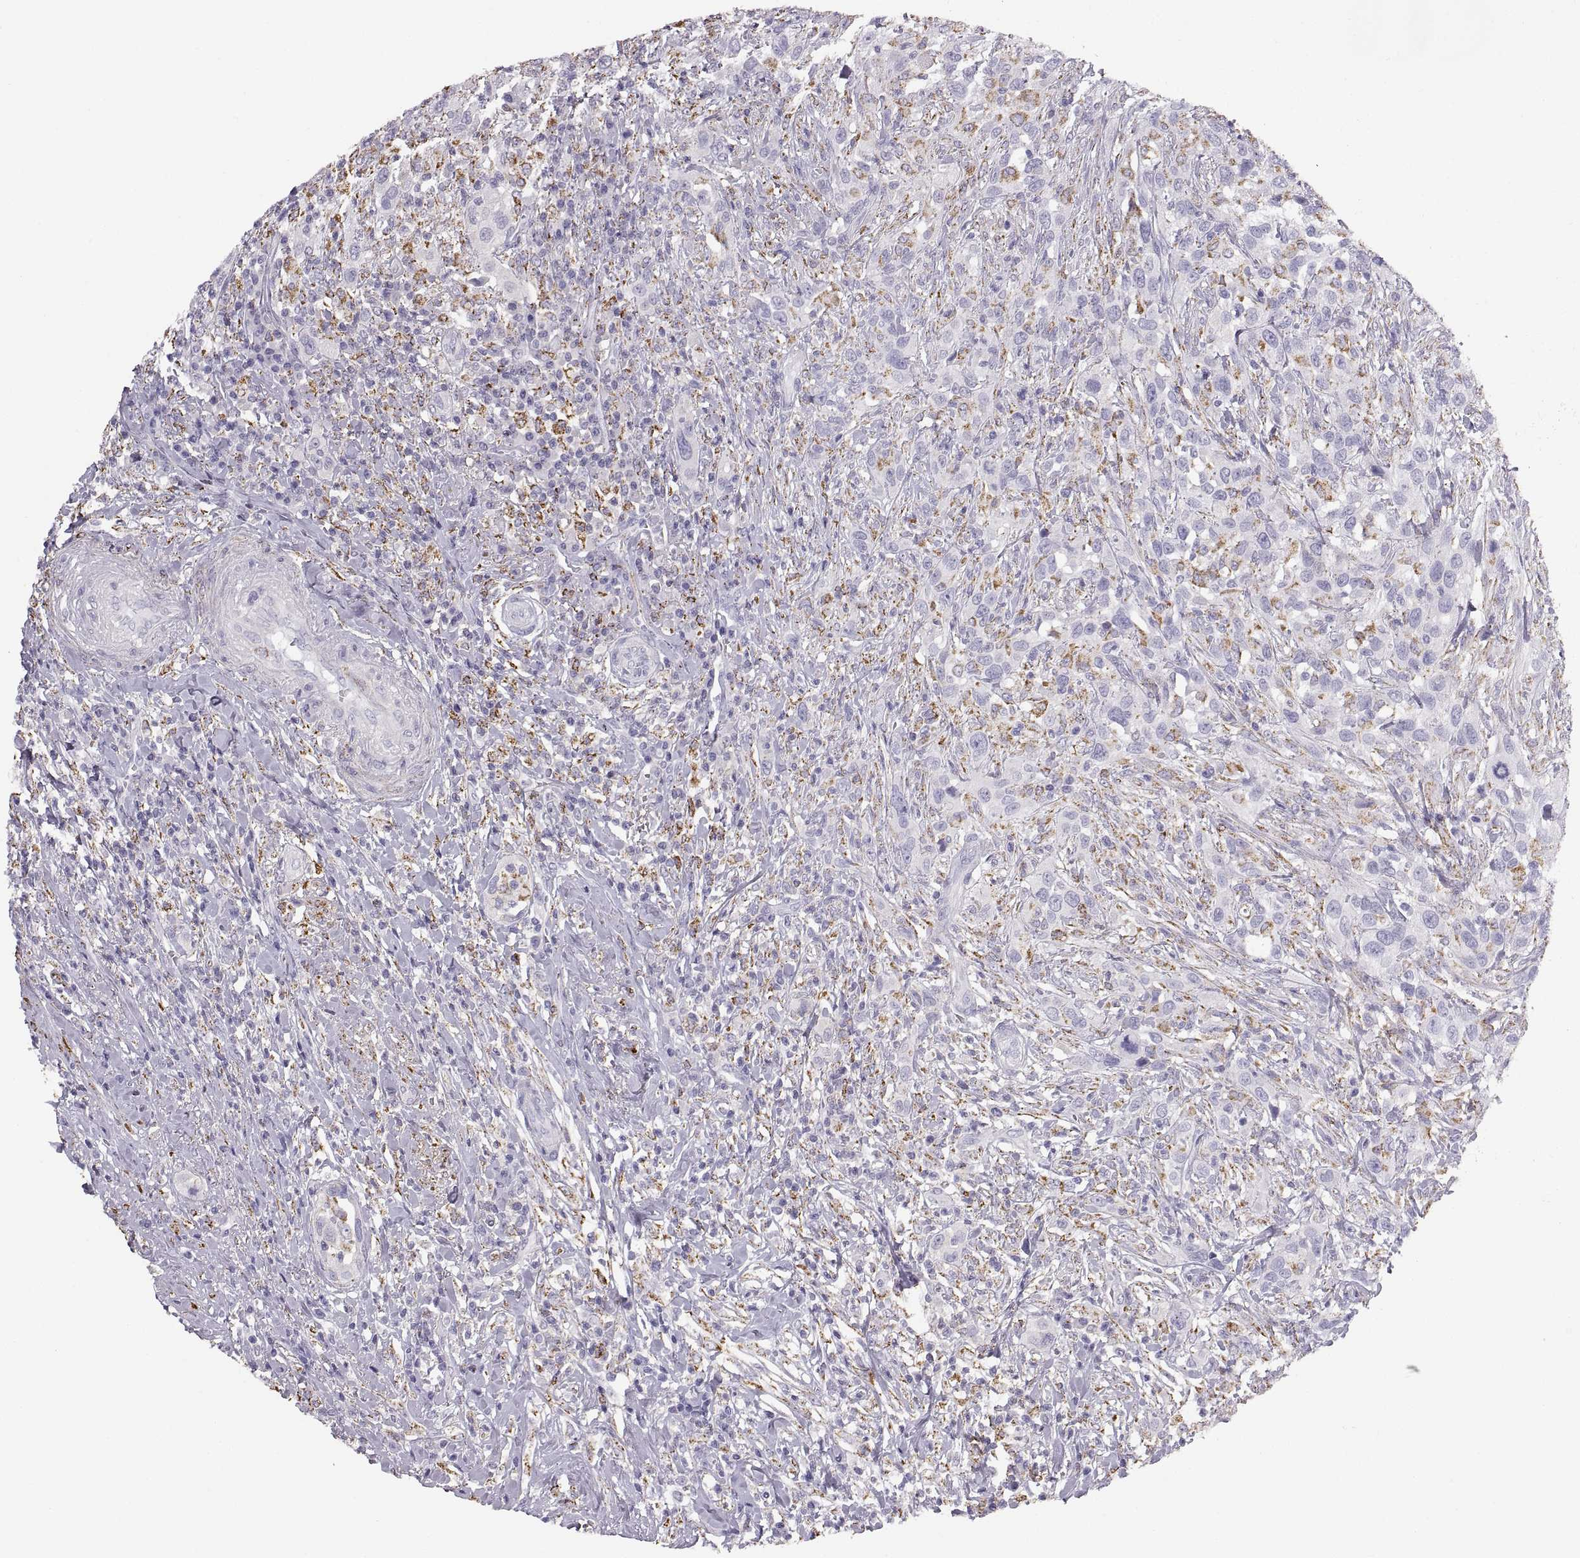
{"staining": {"intensity": "negative", "quantity": "none", "location": "none"}, "tissue": "urothelial cancer", "cell_type": "Tumor cells", "image_type": "cancer", "snomed": [{"axis": "morphology", "description": "Urothelial carcinoma, NOS"}, {"axis": "morphology", "description": "Urothelial carcinoma, High grade"}, {"axis": "topography", "description": "Urinary bladder"}], "caption": "This is a photomicrograph of immunohistochemistry (IHC) staining of transitional cell carcinoma, which shows no positivity in tumor cells.", "gene": "COL9A3", "patient": {"sex": "female", "age": 64}}